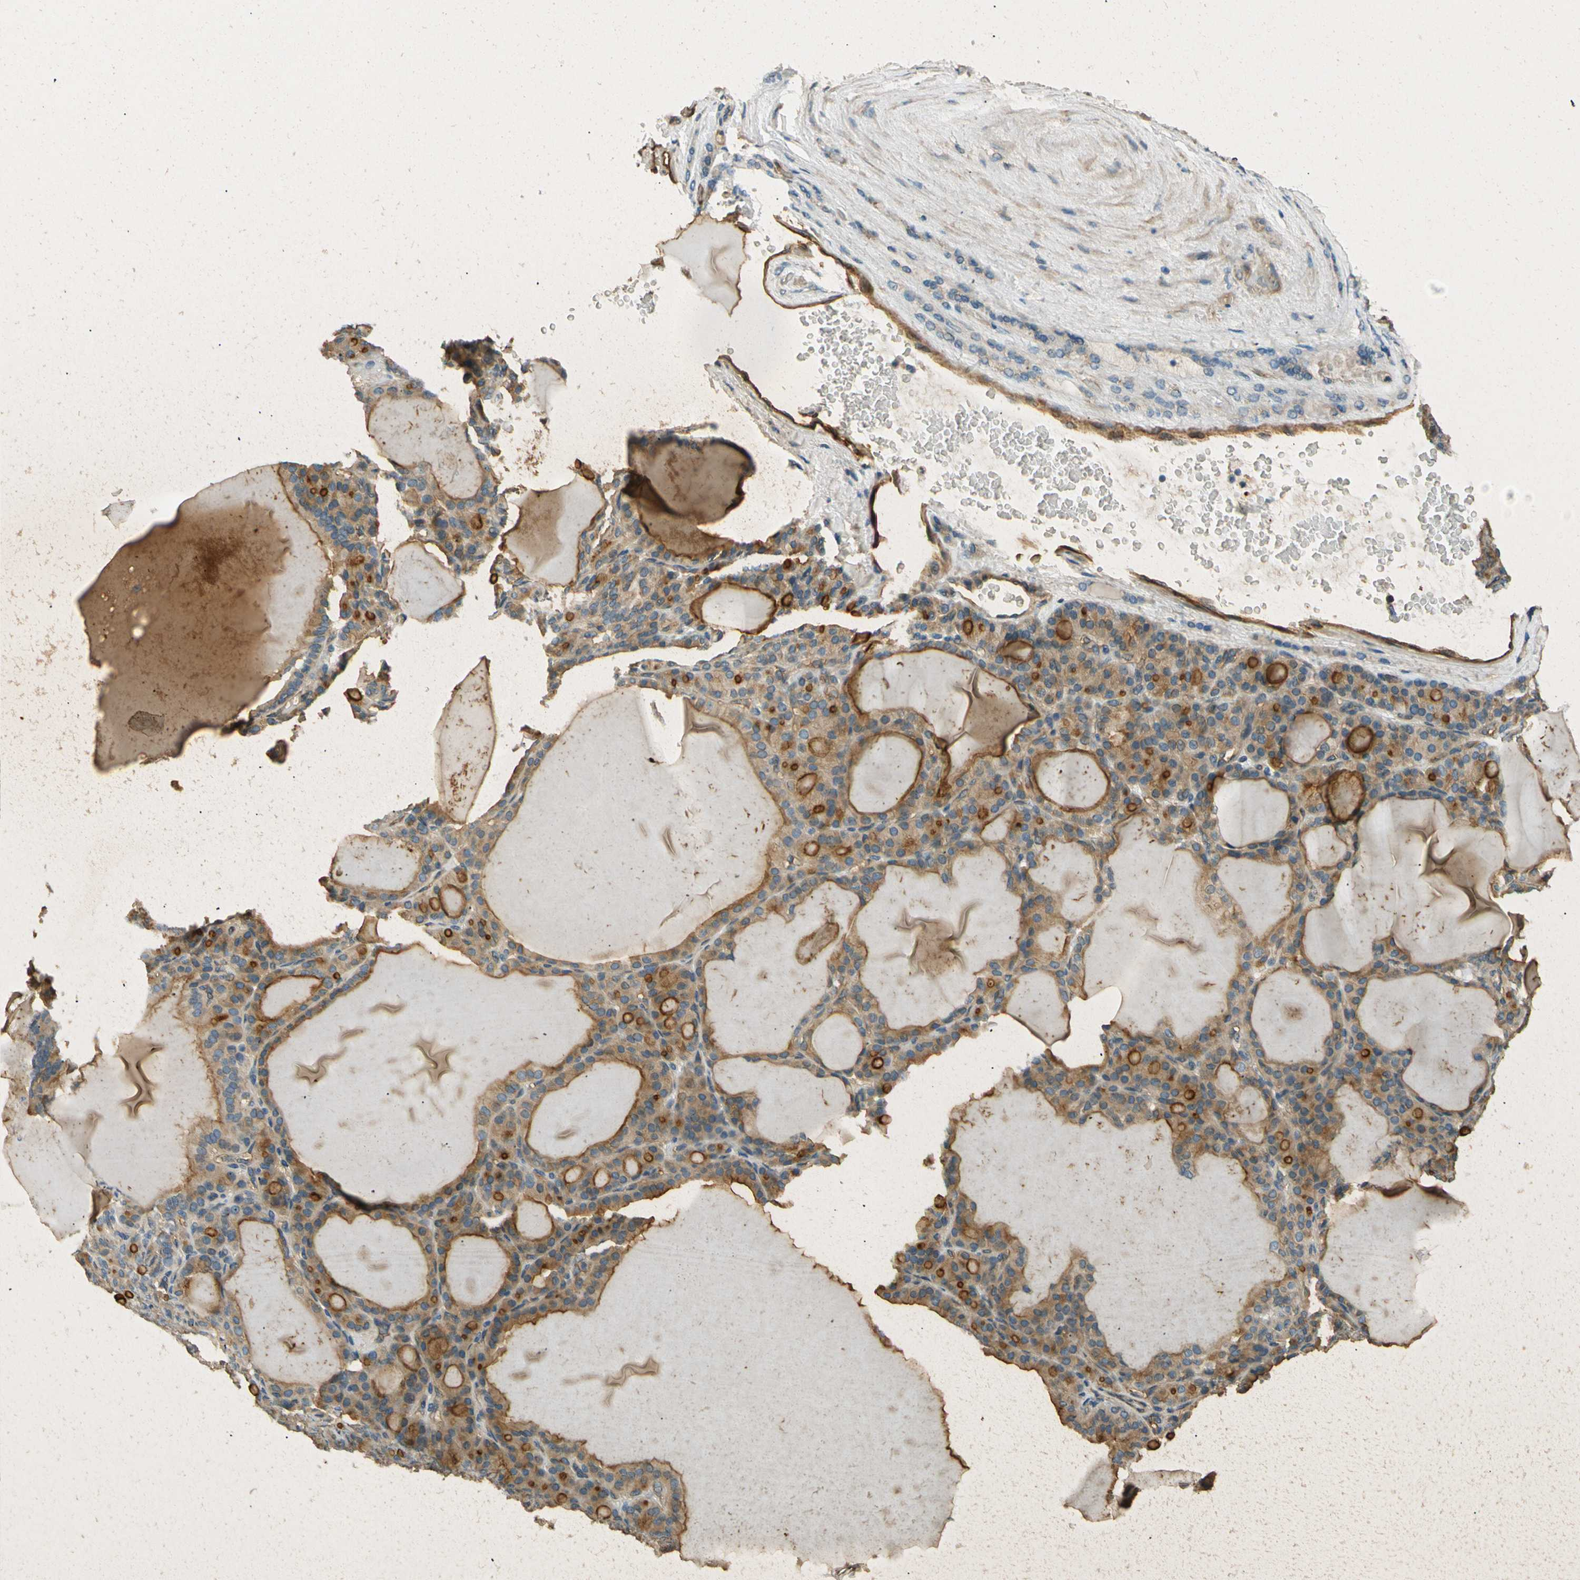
{"staining": {"intensity": "moderate", "quantity": ">75%", "location": "cytoplasmic/membranous"}, "tissue": "thyroid gland", "cell_type": "Glandular cells", "image_type": "normal", "snomed": [{"axis": "morphology", "description": "Normal tissue, NOS"}, {"axis": "topography", "description": "Thyroid gland"}], "caption": "Immunohistochemistry of unremarkable human thyroid gland exhibits medium levels of moderate cytoplasmic/membranous expression in about >75% of glandular cells. The staining is performed using DAB brown chromogen to label protein expression. The nuclei are counter-stained blue using hematoxylin.", "gene": "ENTPD1", "patient": {"sex": "female", "age": 28}}